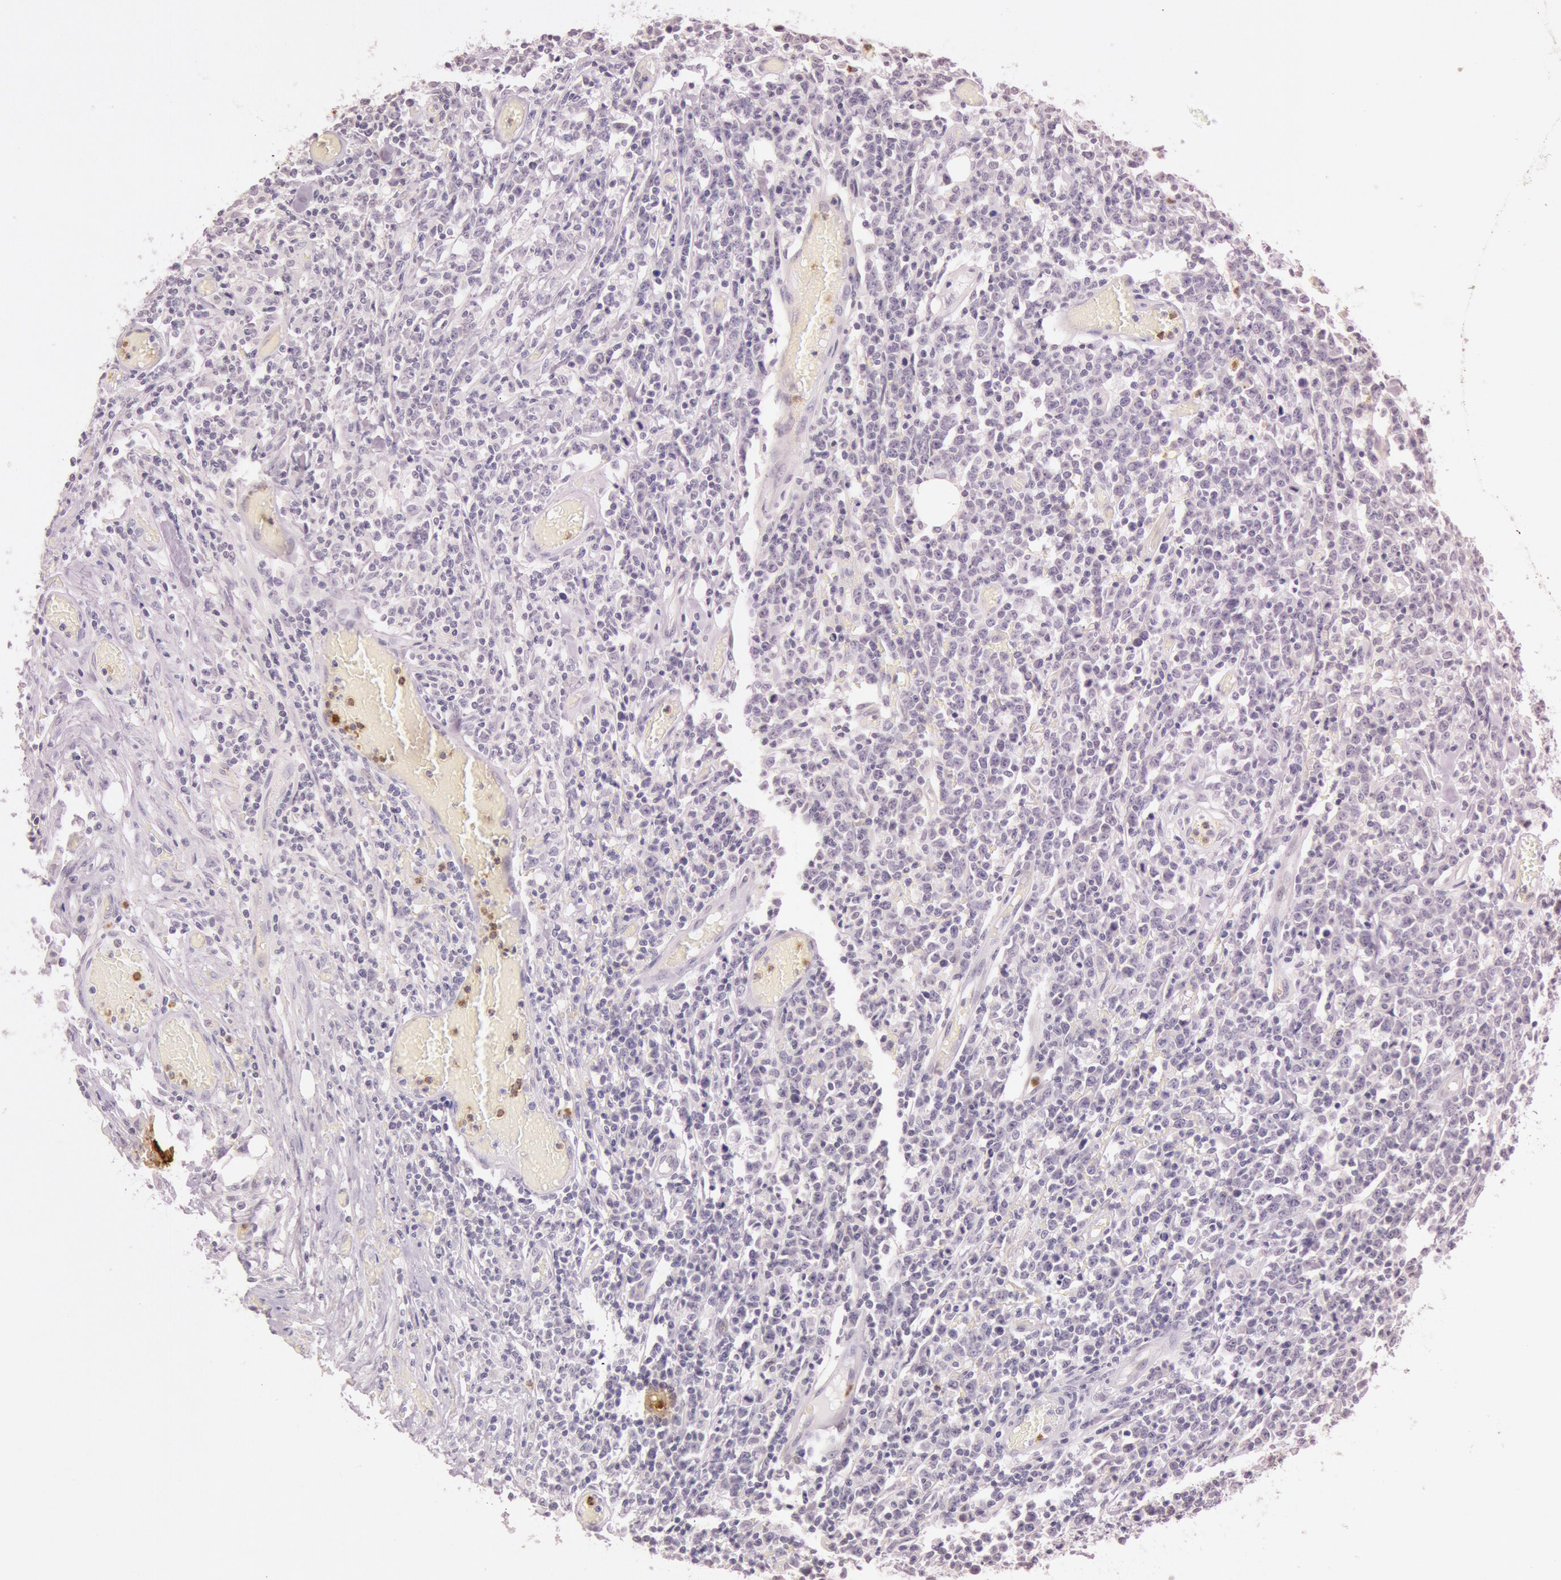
{"staining": {"intensity": "negative", "quantity": "none", "location": "none"}, "tissue": "lymphoma", "cell_type": "Tumor cells", "image_type": "cancer", "snomed": [{"axis": "morphology", "description": "Malignant lymphoma, non-Hodgkin's type, High grade"}, {"axis": "topography", "description": "Colon"}], "caption": "The image displays no significant expression in tumor cells of malignant lymphoma, non-Hodgkin's type (high-grade).", "gene": "KDM6A", "patient": {"sex": "male", "age": 82}}